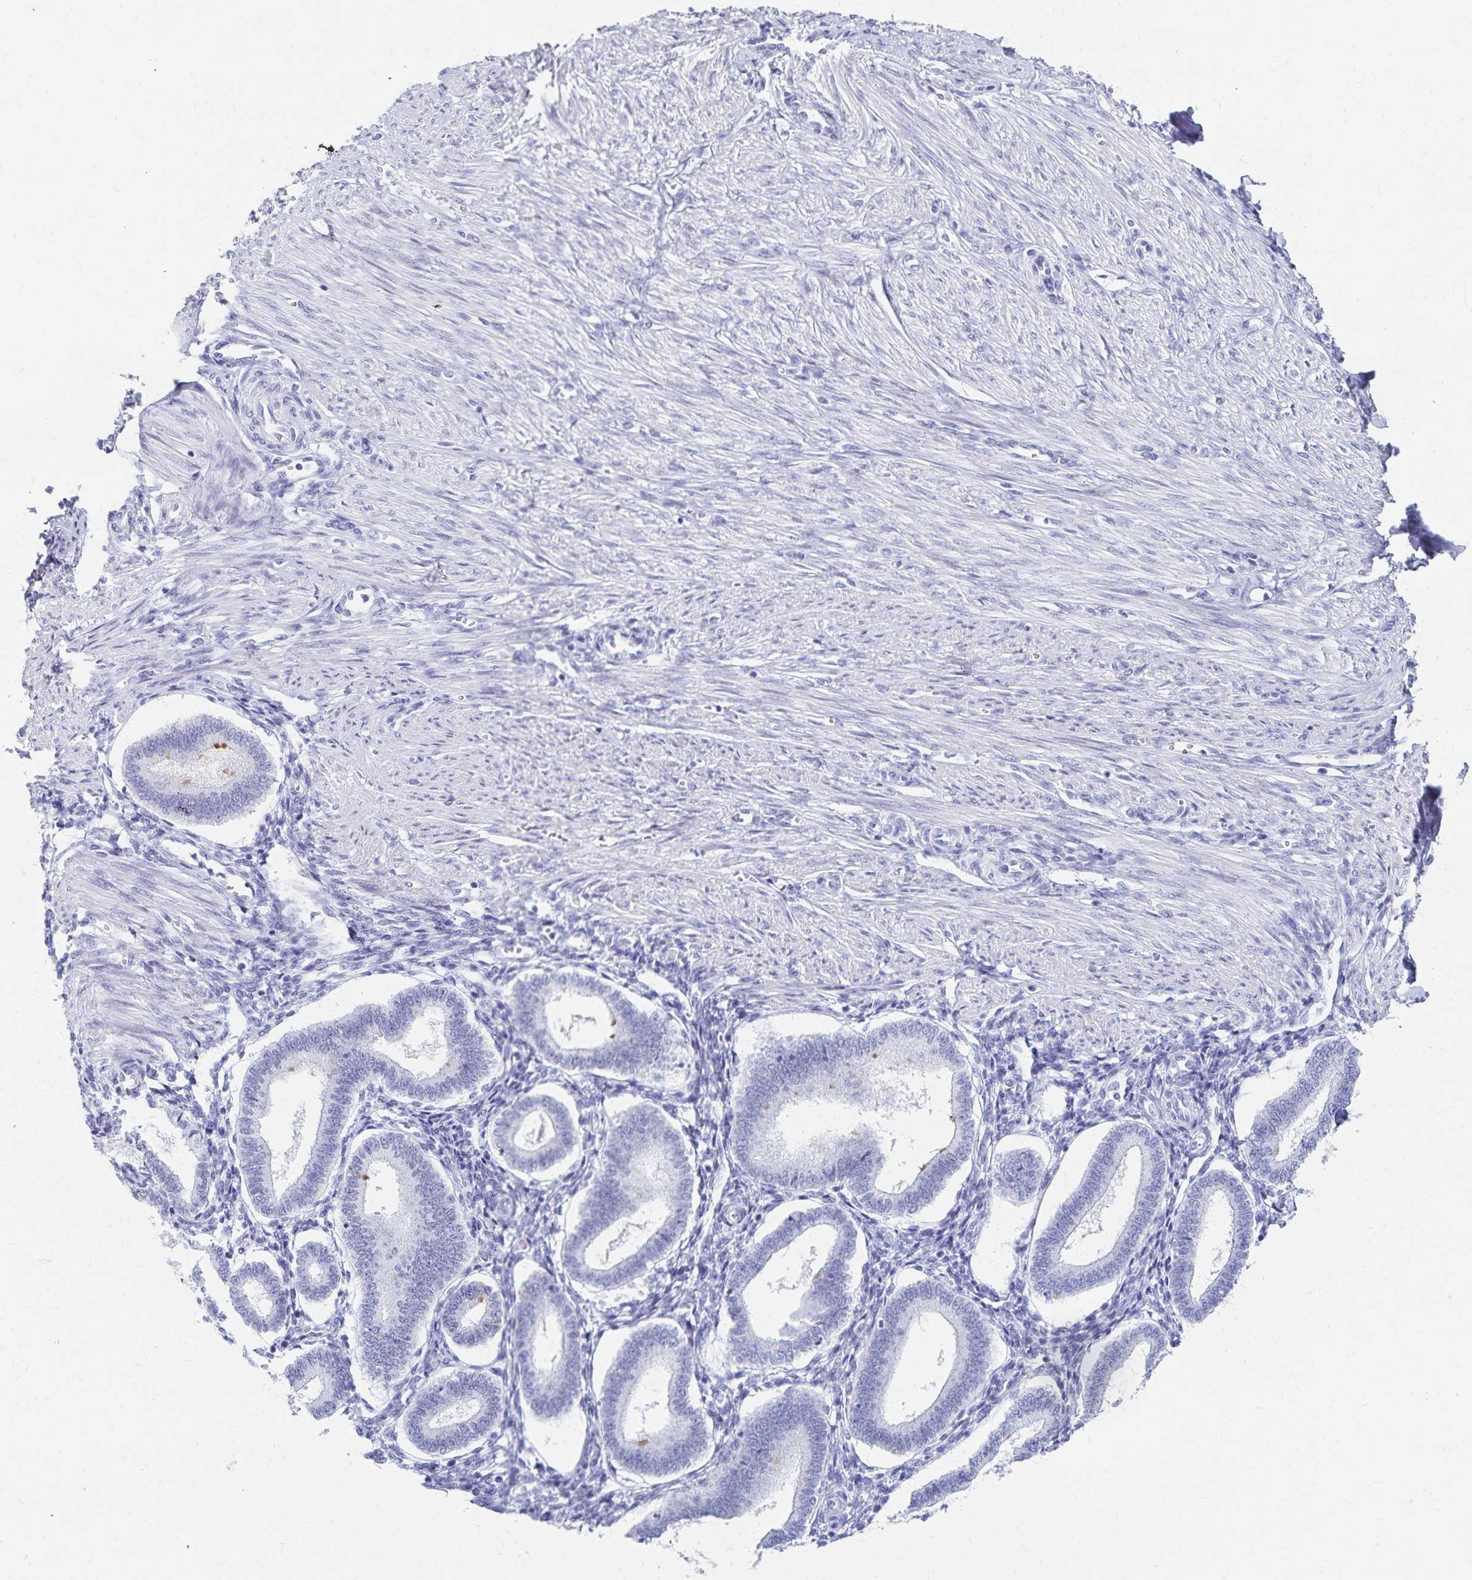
{"staining": {"intensity": "negative", "quantity": "none", "location": "none"}, "tissue": "endometrium", "cell_type": "Cells in endometrial stroma", "image_type": "normal", "snomed": [{"axis": "morphology", "description": "Normal tissue, NOS"}, {"axis": "topography", "description": "Endometrium"}], "caption": "High magnification brightfield microscopy of unremarkable endometrium stained with DAB (3,3'-diaminobenzidine) (brown) and counterstained with hematoxylin (blue): cells in endometrial stroma show no significant positivity.", "gene": "C2orf50", "patient": {"sex": "female", "age": 24}}